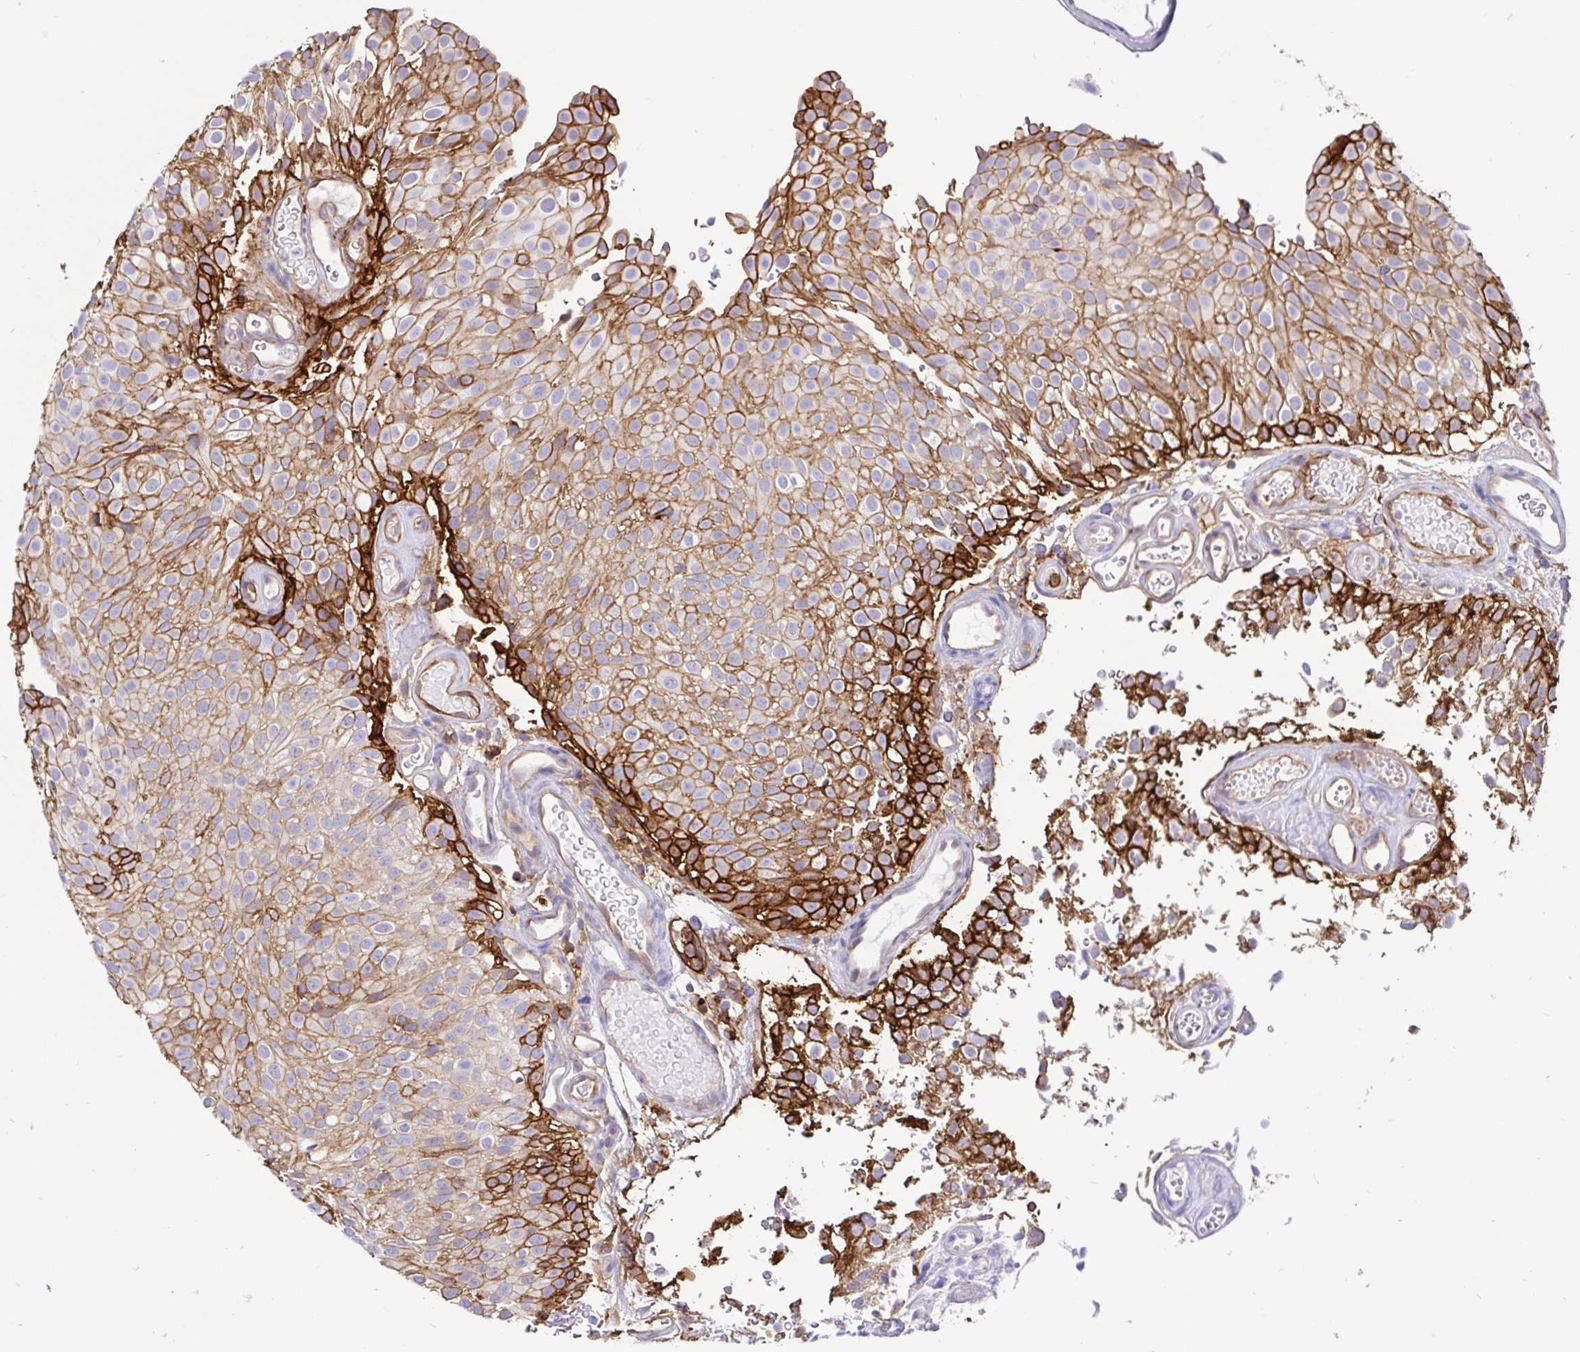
{"staining": {"intensity": "moderate", "quantity": ">75%", "location": "cytoplasmic/membranous"}, "tissue": "urothelial cancer", "cell_type": "Tumor cells", "image_type": "cancer", "snomed": [{"axis": "morphology", "description": "Urothelial carcinoma, Low grade"}, {"axis": "topography", "description": "Urinary bladder"}], "caption": "Protein staining of urothelial cancer tissue displays moderate cytoplasmic/membranous expression in approximately >75% of tumor cells.", "gene": "ANXA2", "patient": {"sex": "male", "age": 78}}